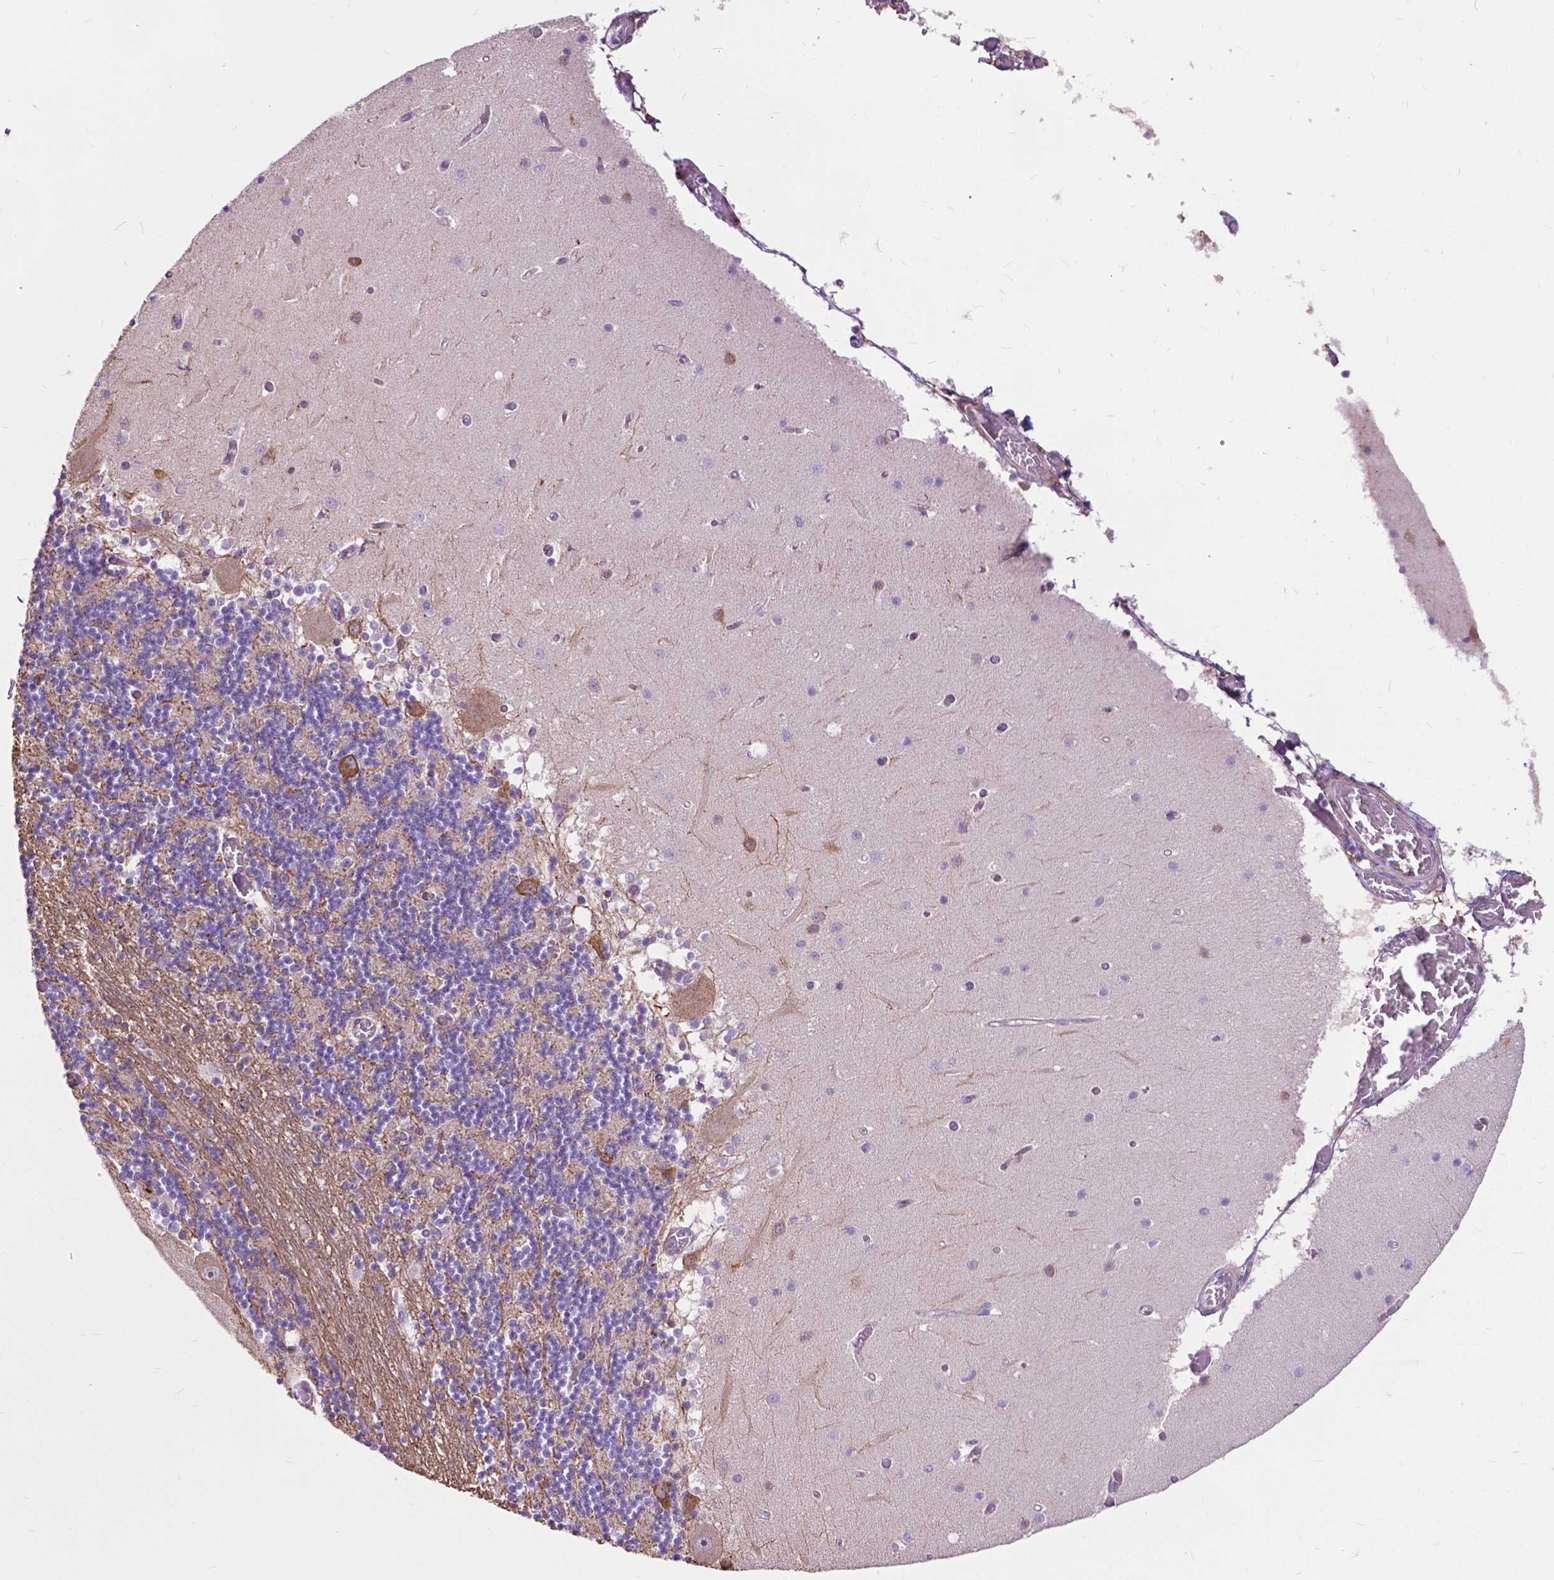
{"staining": {"intensity": "moderate", "quantity": "25%-75%", "location": "cytoplasmic/membranous"}, "tissue": "cerebellum", "cell_type": "Cells in granular layer", "image_type": "normal", "snomed": [{"axis": "morphology", "description": "Normal tissue, NOS"}, {"axis": "topography", "description": "Cerebellum"}], "caption": "Immunohistochemistry of benign cerebellum exhibits medium levels of moderate cytoplasmic/membranous positivity in about 25%-75% of cells in granular layer.", "gene": "PCDHA12", "patient": {"sex": "female", "age": 28}}